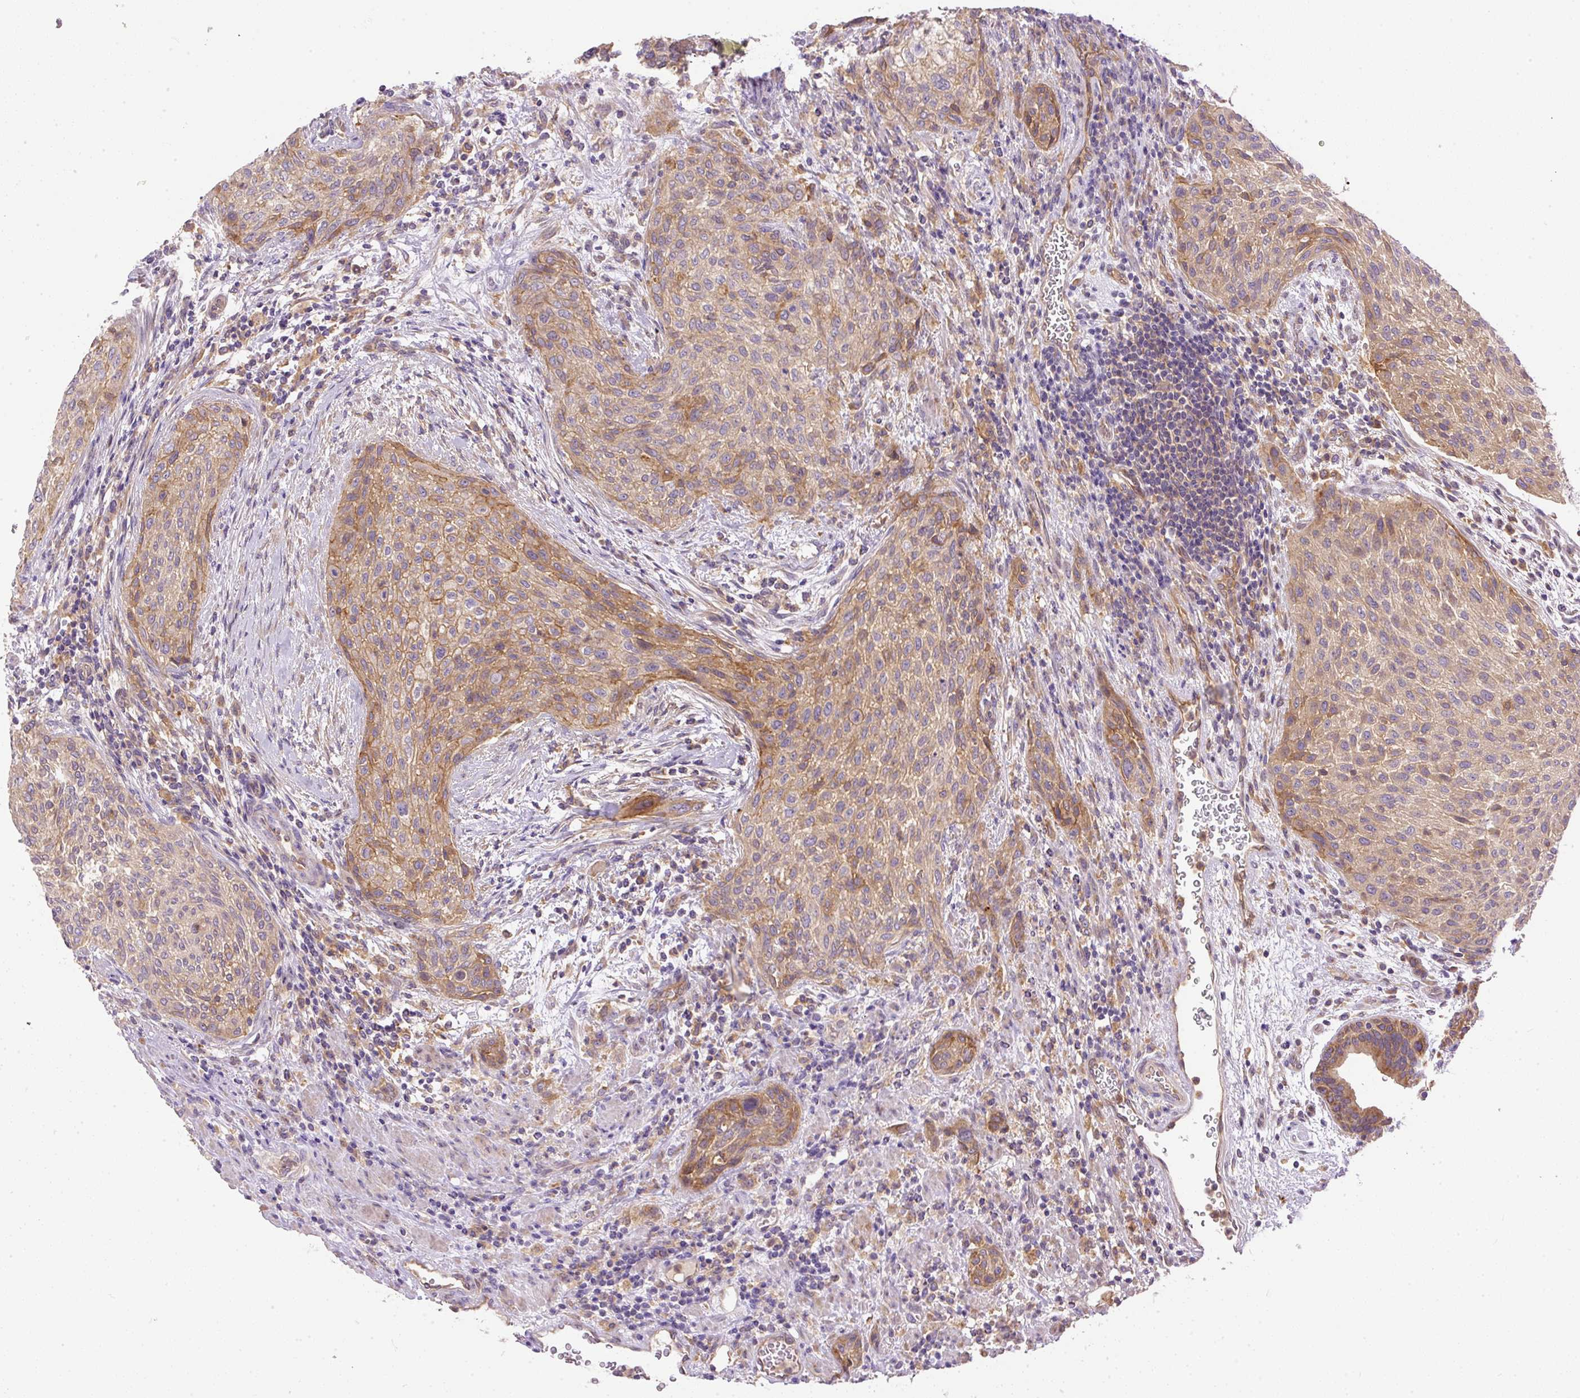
{"staining": {"intensity": "moderate", "quantity": ">75%", "location": "cytoplasmic/membranous"}, "tissue": "urothelial cancer", "cell_type": "Tumor cells", "image_type": "cancer", "snomed": [{"axis": "morphology", "description": "Urothelial carcinoma, High grade"}, {"axis": "topography", "description": "Urinary bladder"}], "caption": "IHC histopathology image of urothelial cancer stained for a protein (brown), which exhibits medium levels of moderate cytoplasmic/membranous staining in approximately >75% of tumor cells.", "gene": "DAPK1", "patient": {"sex": "male", "age": 35}}